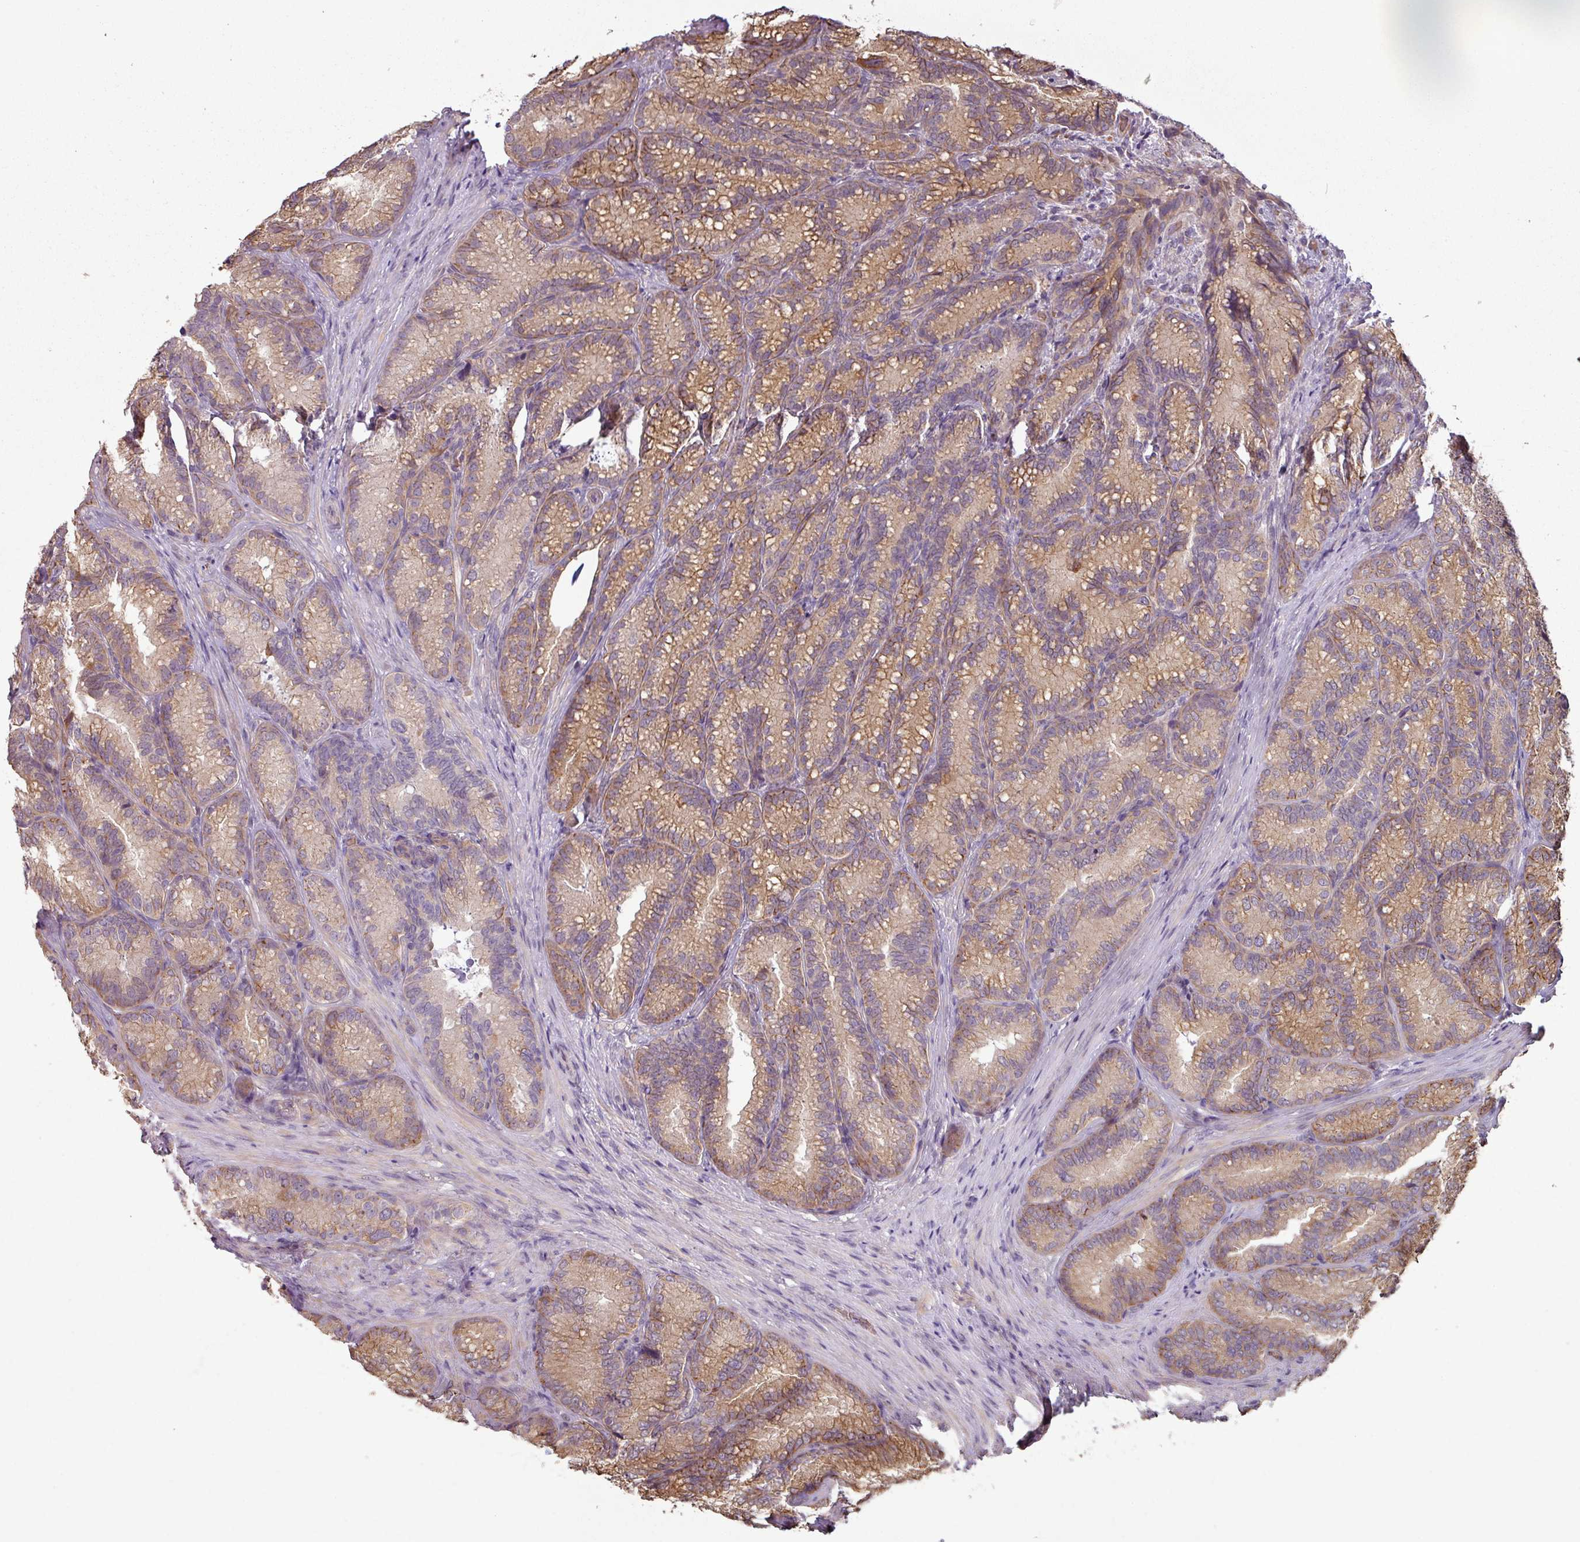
{"staining": {"intensity": "moderate", "quantity": ">75%", "location": "cytoplasmic/membranous"}, "tissue": "seminal vesicle", "cell_type": "Glandular cells", "image_type": "normal", "snomed": [{"axis": "morphology", "description": "Normal tissue, NOS"}, {"axis": "topography", "description": "Seminal veicle"}], "caption": "This is a histology image of immunohistochemistry (IHC) staining of normal seminal vesicle, which shows moderate expression in the cytoplasmic/membranous of glandular cells.", "gene": "NHSL2", "patient": {"sex": "male", "age": 58}}